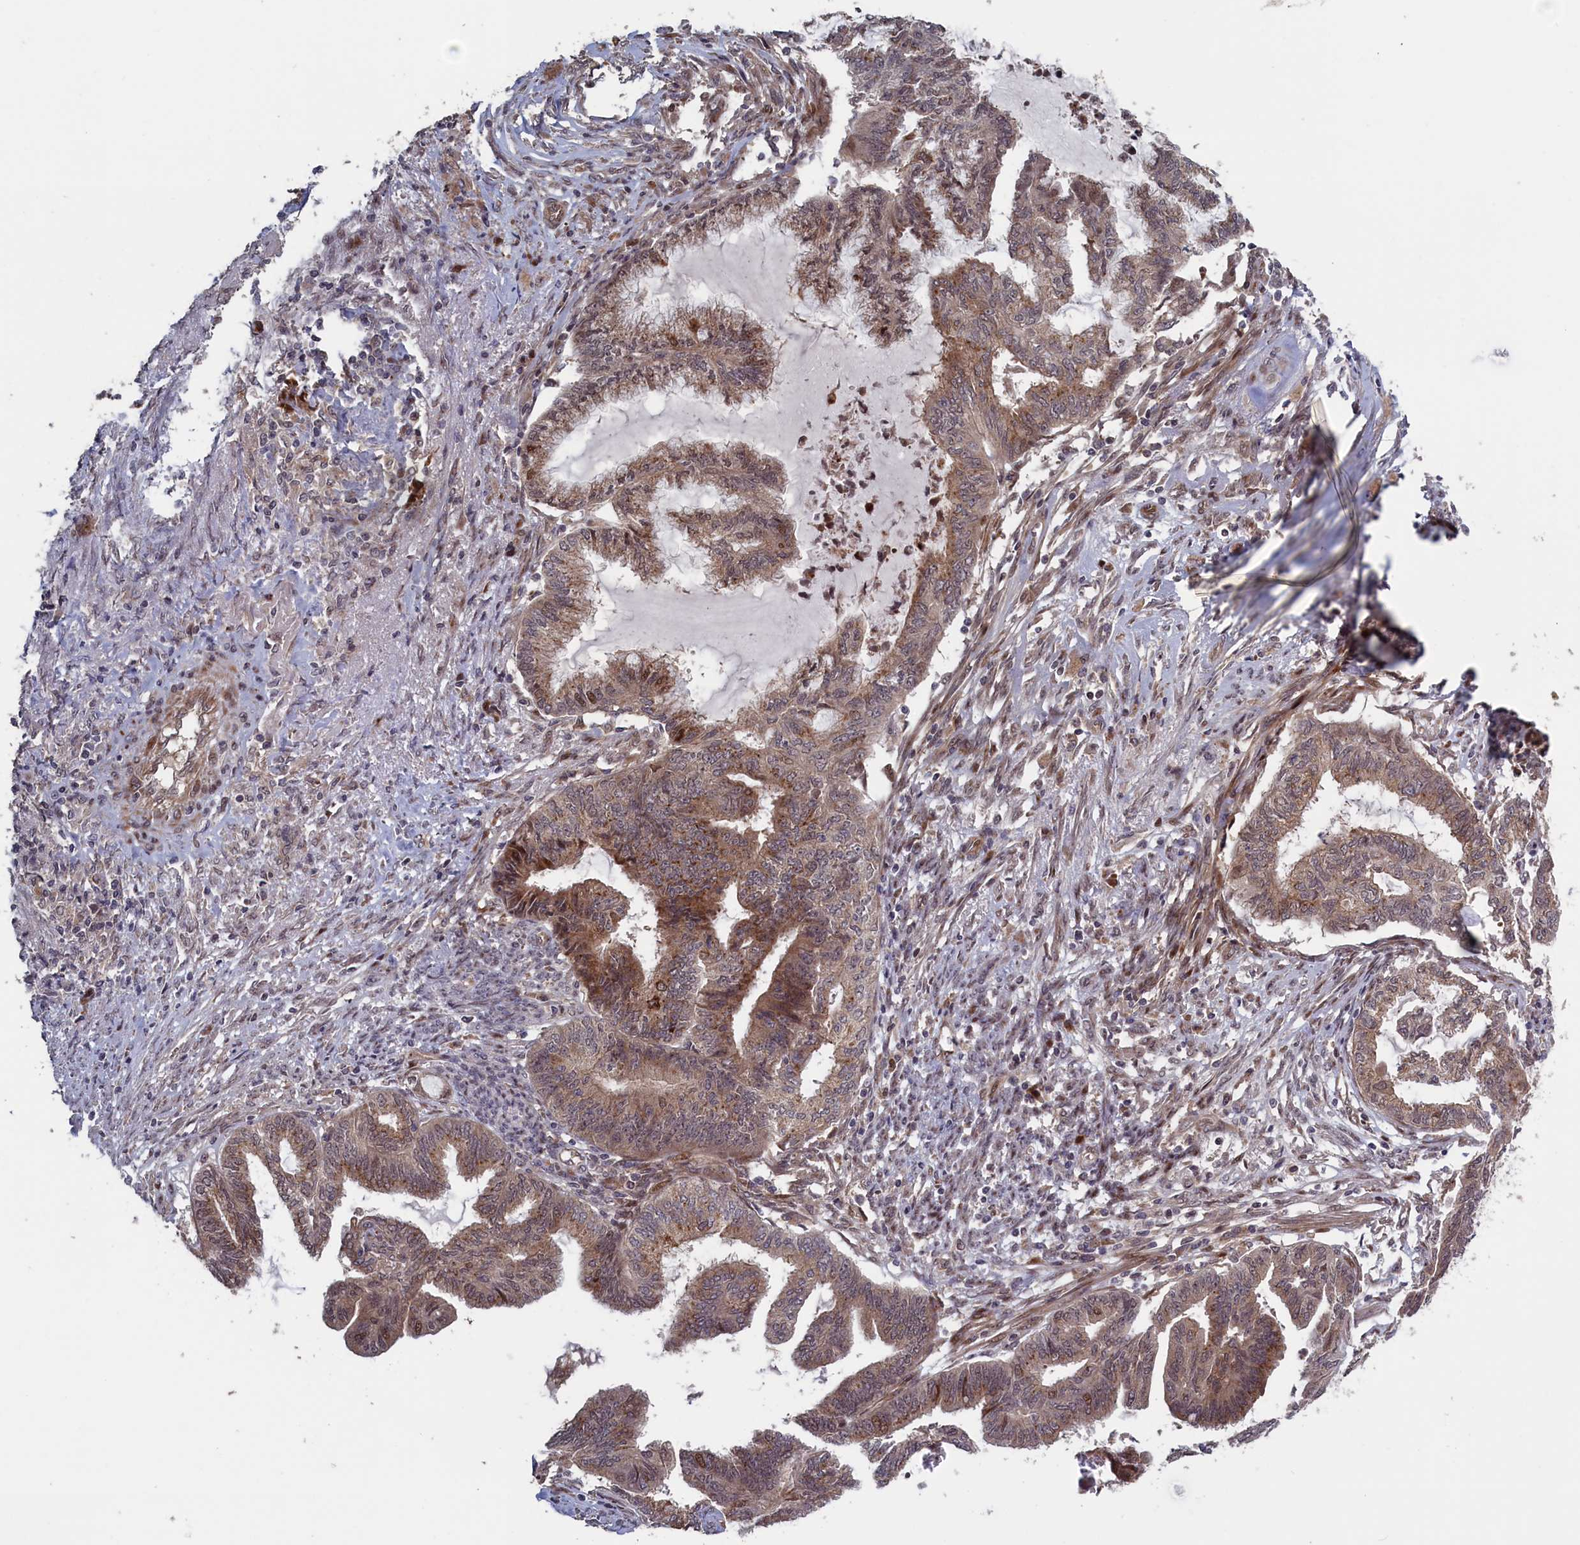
{"staining": {"intensity": "moderate", "quantity": ">75%", "location": "cytoplasmic/membranous,nuclear"}, "tissue": "endometrial cancer", "cell_type": "Tumor cells", "image_type": "cancer", "snomed": [{"axis": "morphology", "description": "Adenocarcinoma, NOS"}, {"axis": "topography", "description": "Endometrium"}], "caption": "This image shows IHC staining of endometrial cancer, with medium moderate cytoplasmic/membranous and nuclear positivity in about >75% of tumor cells.", "gene": "LSG1", "patient": {"sex": "female", "age": 86}}